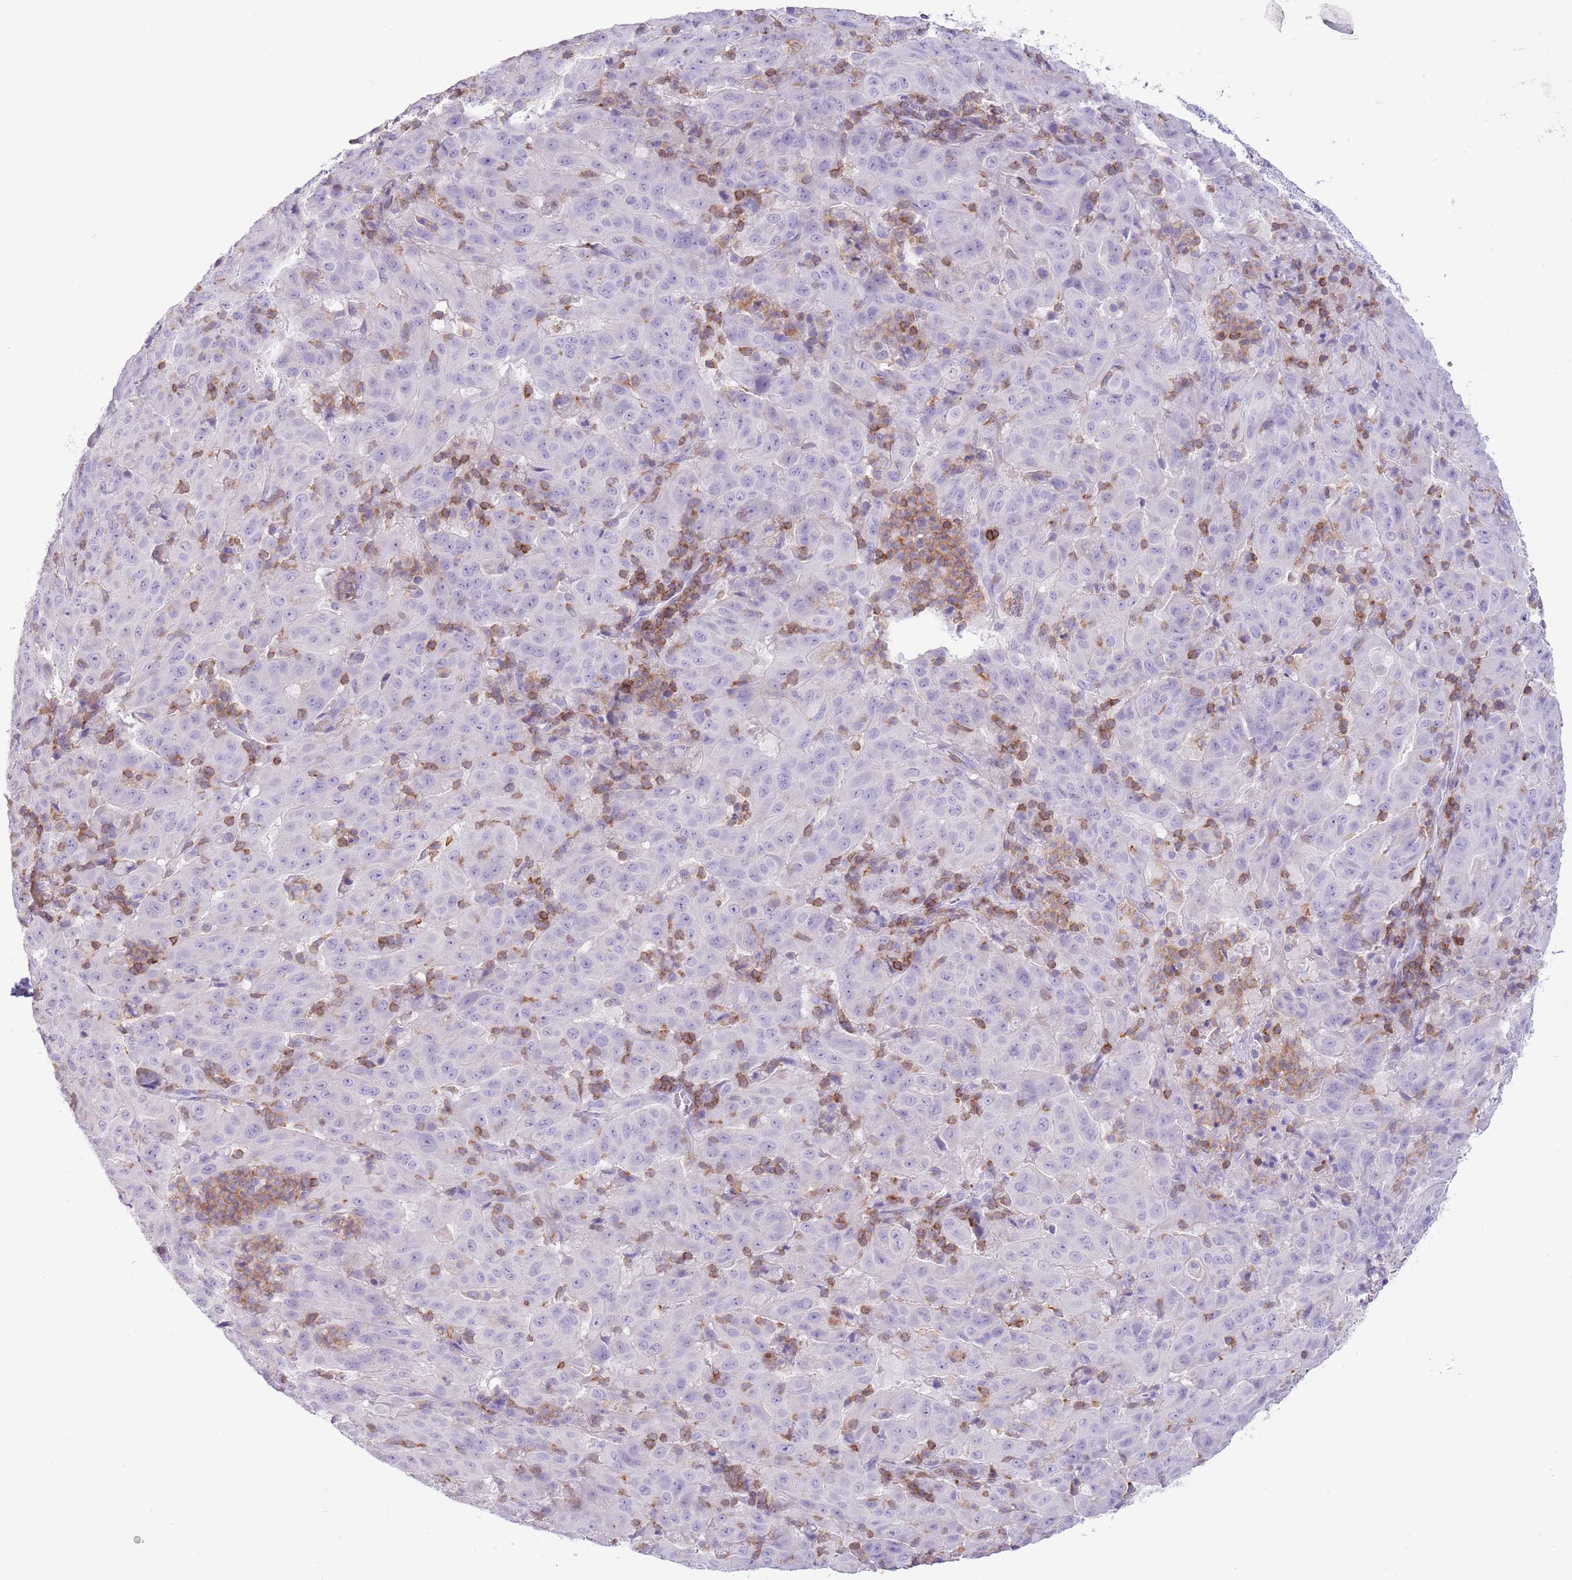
{"staining": {"intensity": "negative", "quantity": "none", "location": "none"}, "tissue": "pancreatic cancer", "cell_type": "Tumor cells", "image_type": "cancer", "snomed": [{"axis": "morphology", "description": "Adenocarcinoma, NOS"}, {"axis": "topography", "description": "Pancreas"}], "caption": "This is an IHC micrograph of pancreatic cancer (adenocarcinoma). There is no expression in tumor cells.", "gene": "OR4Q3", "patient": {"sex": "male", "age": 63}}